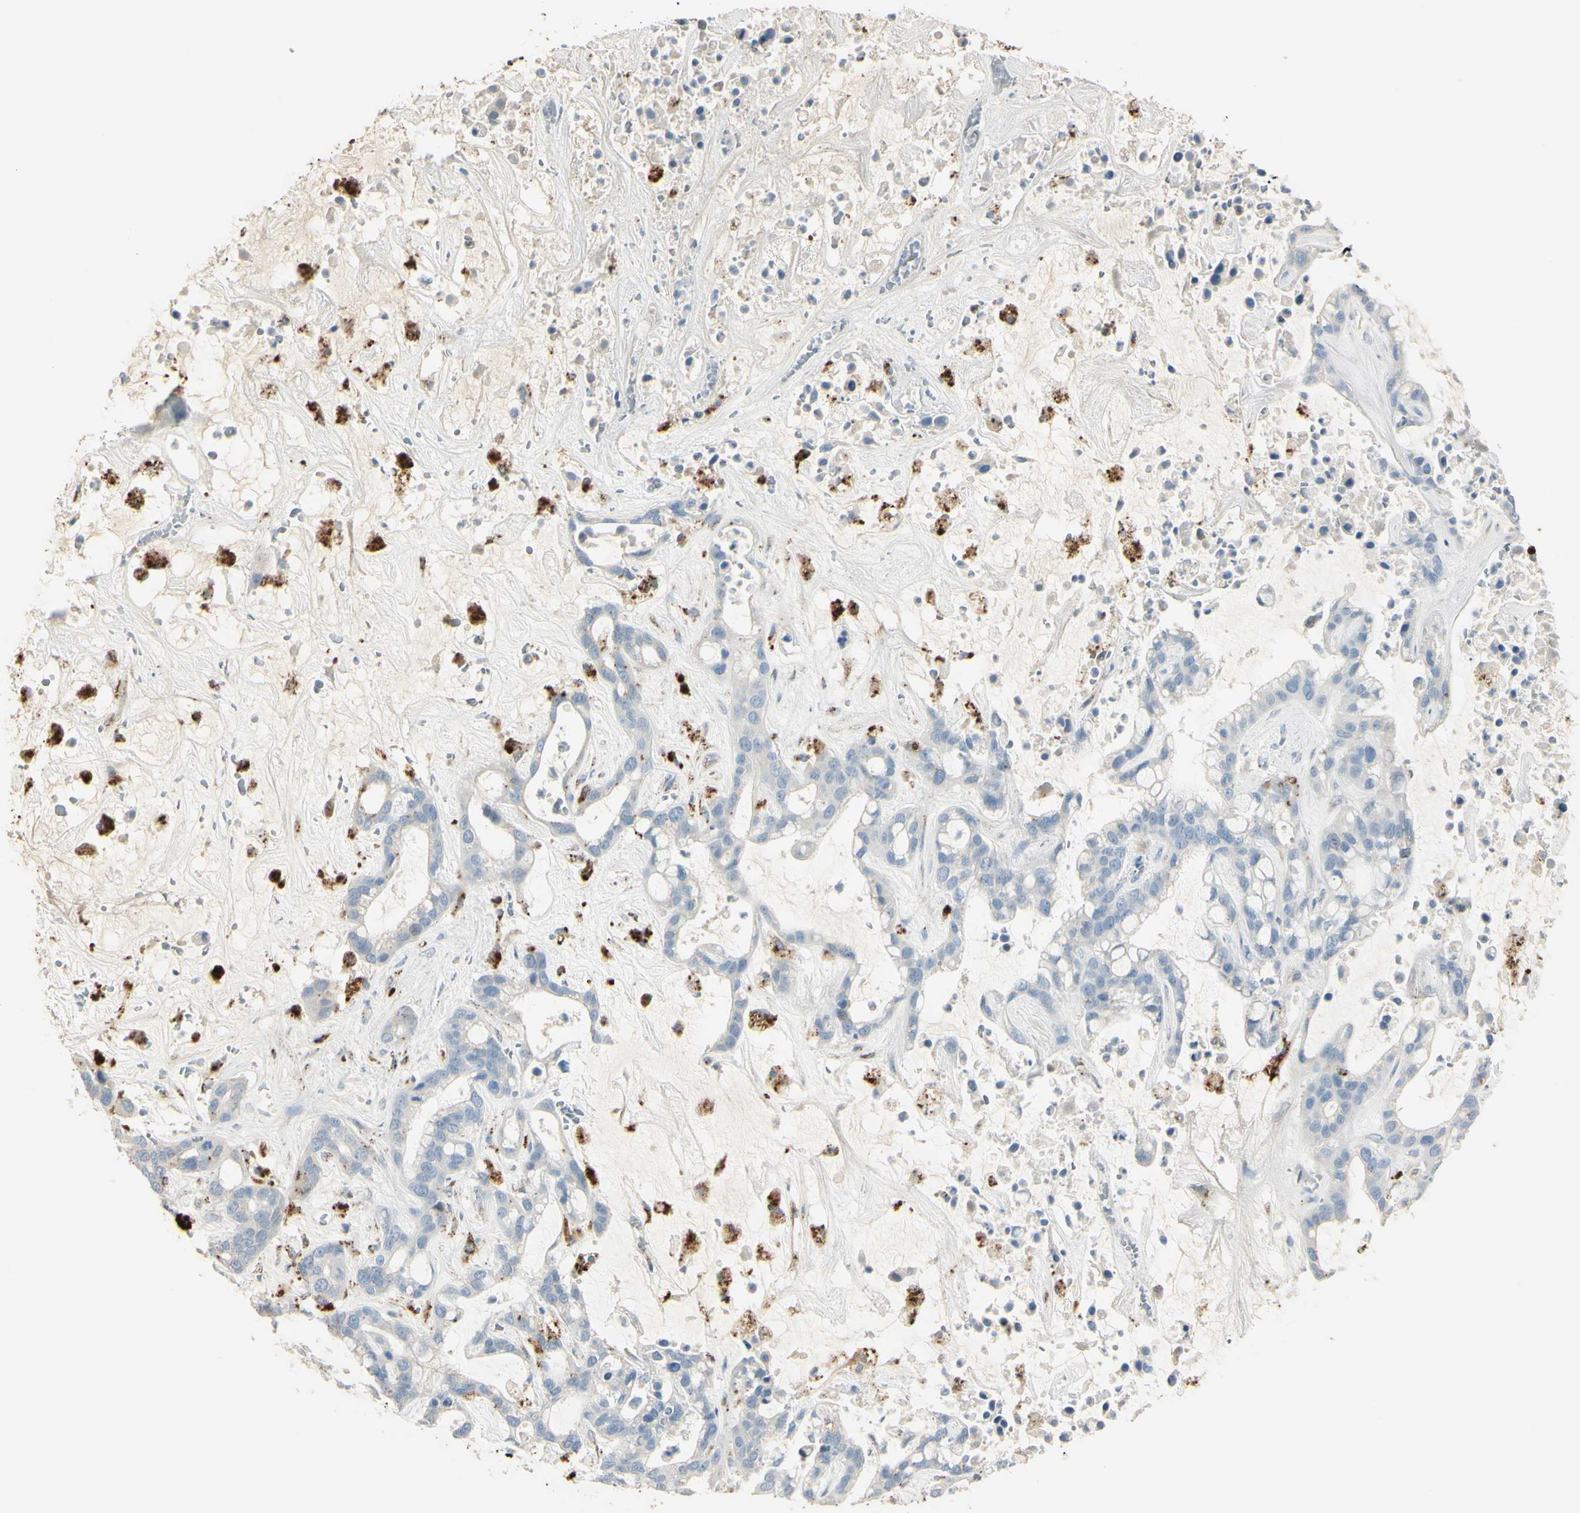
{"staining": {"intensity": "weak", "quantity": "25%-75%", "location": "cytoplasmic/membranous"}, "tissue": "liver cancer", "cell_type": "Tumor cells", "image_type": "cancer", "snomed": [{"axis": "morphology", "description": "Cholangiocarcinoma"}, {"axis": "topography", "description": "Liver"}], "caption": "Brown immunohistochemical staining in liver cholangiocarcinoma shows weak cytoplasmic/membranous positivity in about 25%-75% of tumor cells. Nuclei are stained in blue.", "gene": "ANGPTL1", "patient": {"sex": "female", "age": 65}}